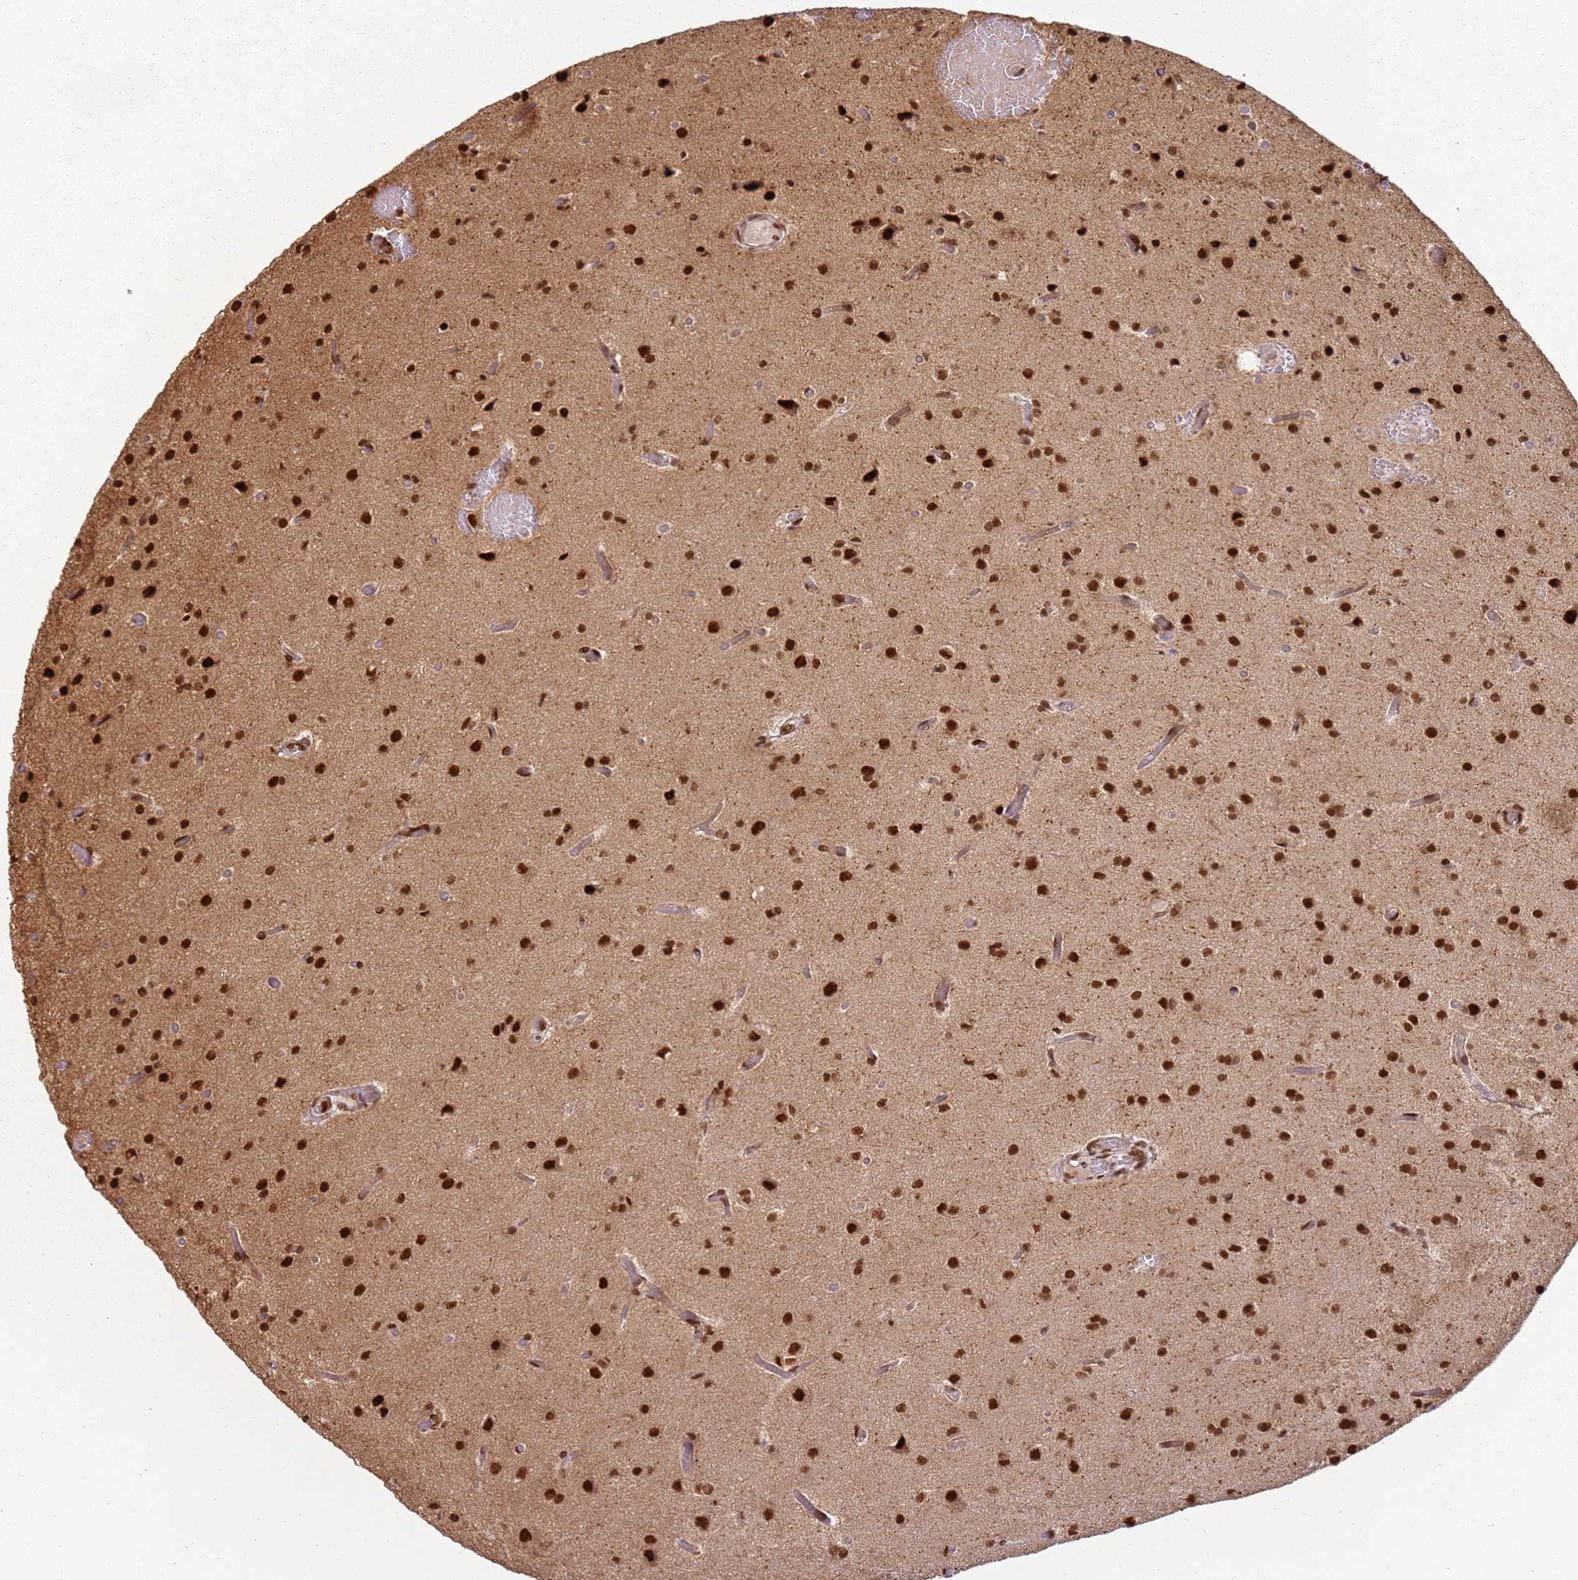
{"staining": {"intensity": "strong", "quantity": ">75%", "location": "nuclear"}, "tissue": "glioma", "cell_type": "Tumor cells", "image_type": "cancer", "snomed": [{"axis": "morphology", "description": "Glioma, malignant, High grade"}, {"axis": "topography", "description": "Brain"}], "caption": "Immunohistochemistry histopathology image of neoplastic tissue: malignant glioma (high-grade) stained using immunohistochemistry exhibits high levels of strong protein expression localized specifically in the nuclear of tumor cells, appearing as a nuclear brown color.", "gene": "TENT4A", "patient": {"sex": "female", "age": 50}}